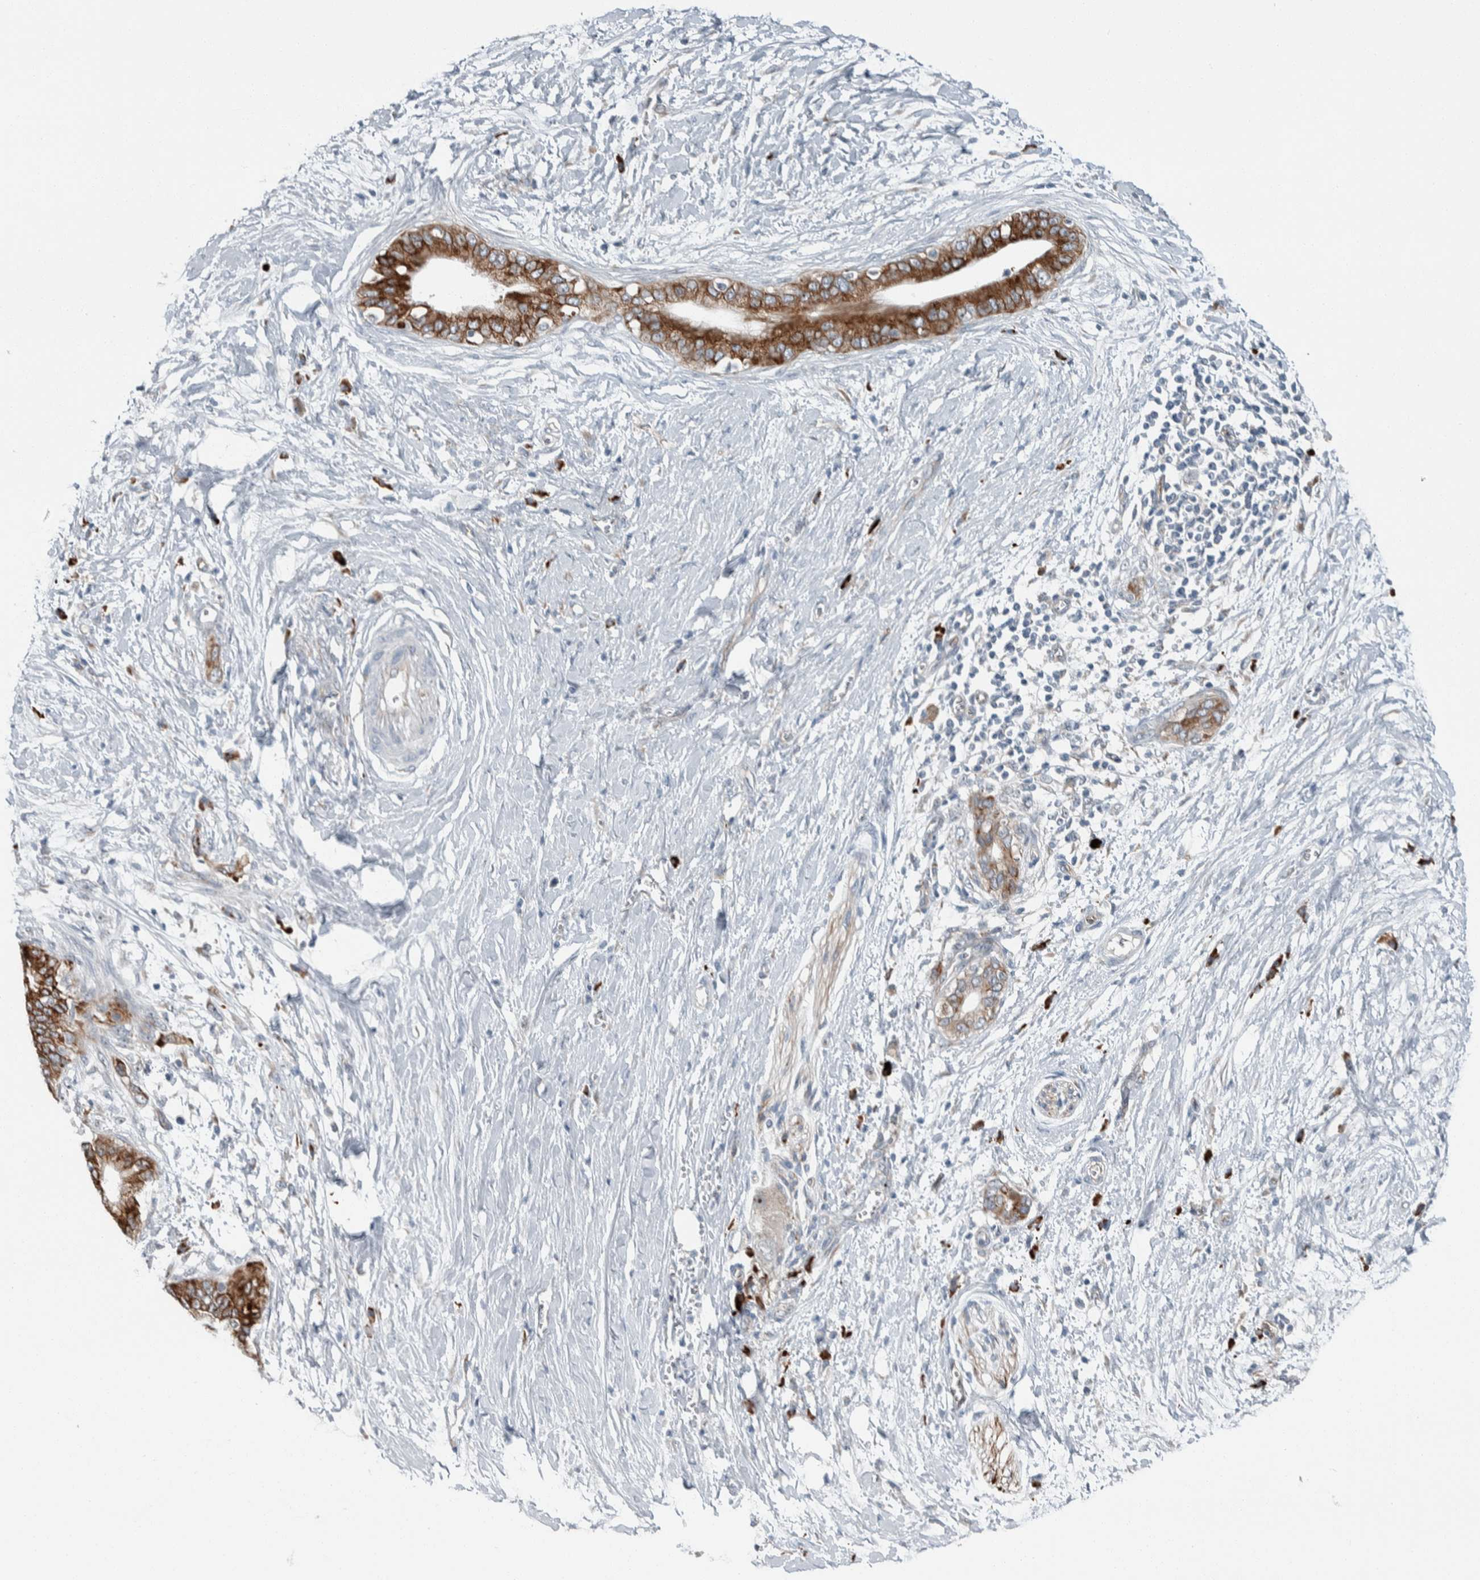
{"staining": {"intensity": "moderate", "quantity": ">75%", "location": "cytoplasmic/membranous"}, "tissue": "pancreatic cancer", "cell_type": "Tumor cells", "image_type": "cancer", "snomed": [{"axis": "morphology", "description": "Normal tissue, NOS"}, {"axis": "morphology", "description": "Adenocarcinoma, NOS"}, {"axis": "topography", "description": "Pancreas"}, {"axis": "topography", "description": "Peripheral nerve tissue"}], "caption": "This is an image of immunohistochemistry (IHC) staining of adenocarcinoma (pancreatic), which shows moderate expression in the cytoplasmic/membranous of tumor cells.", "gene": "USP25", "patient": {"sex": "male", "age": 59}}